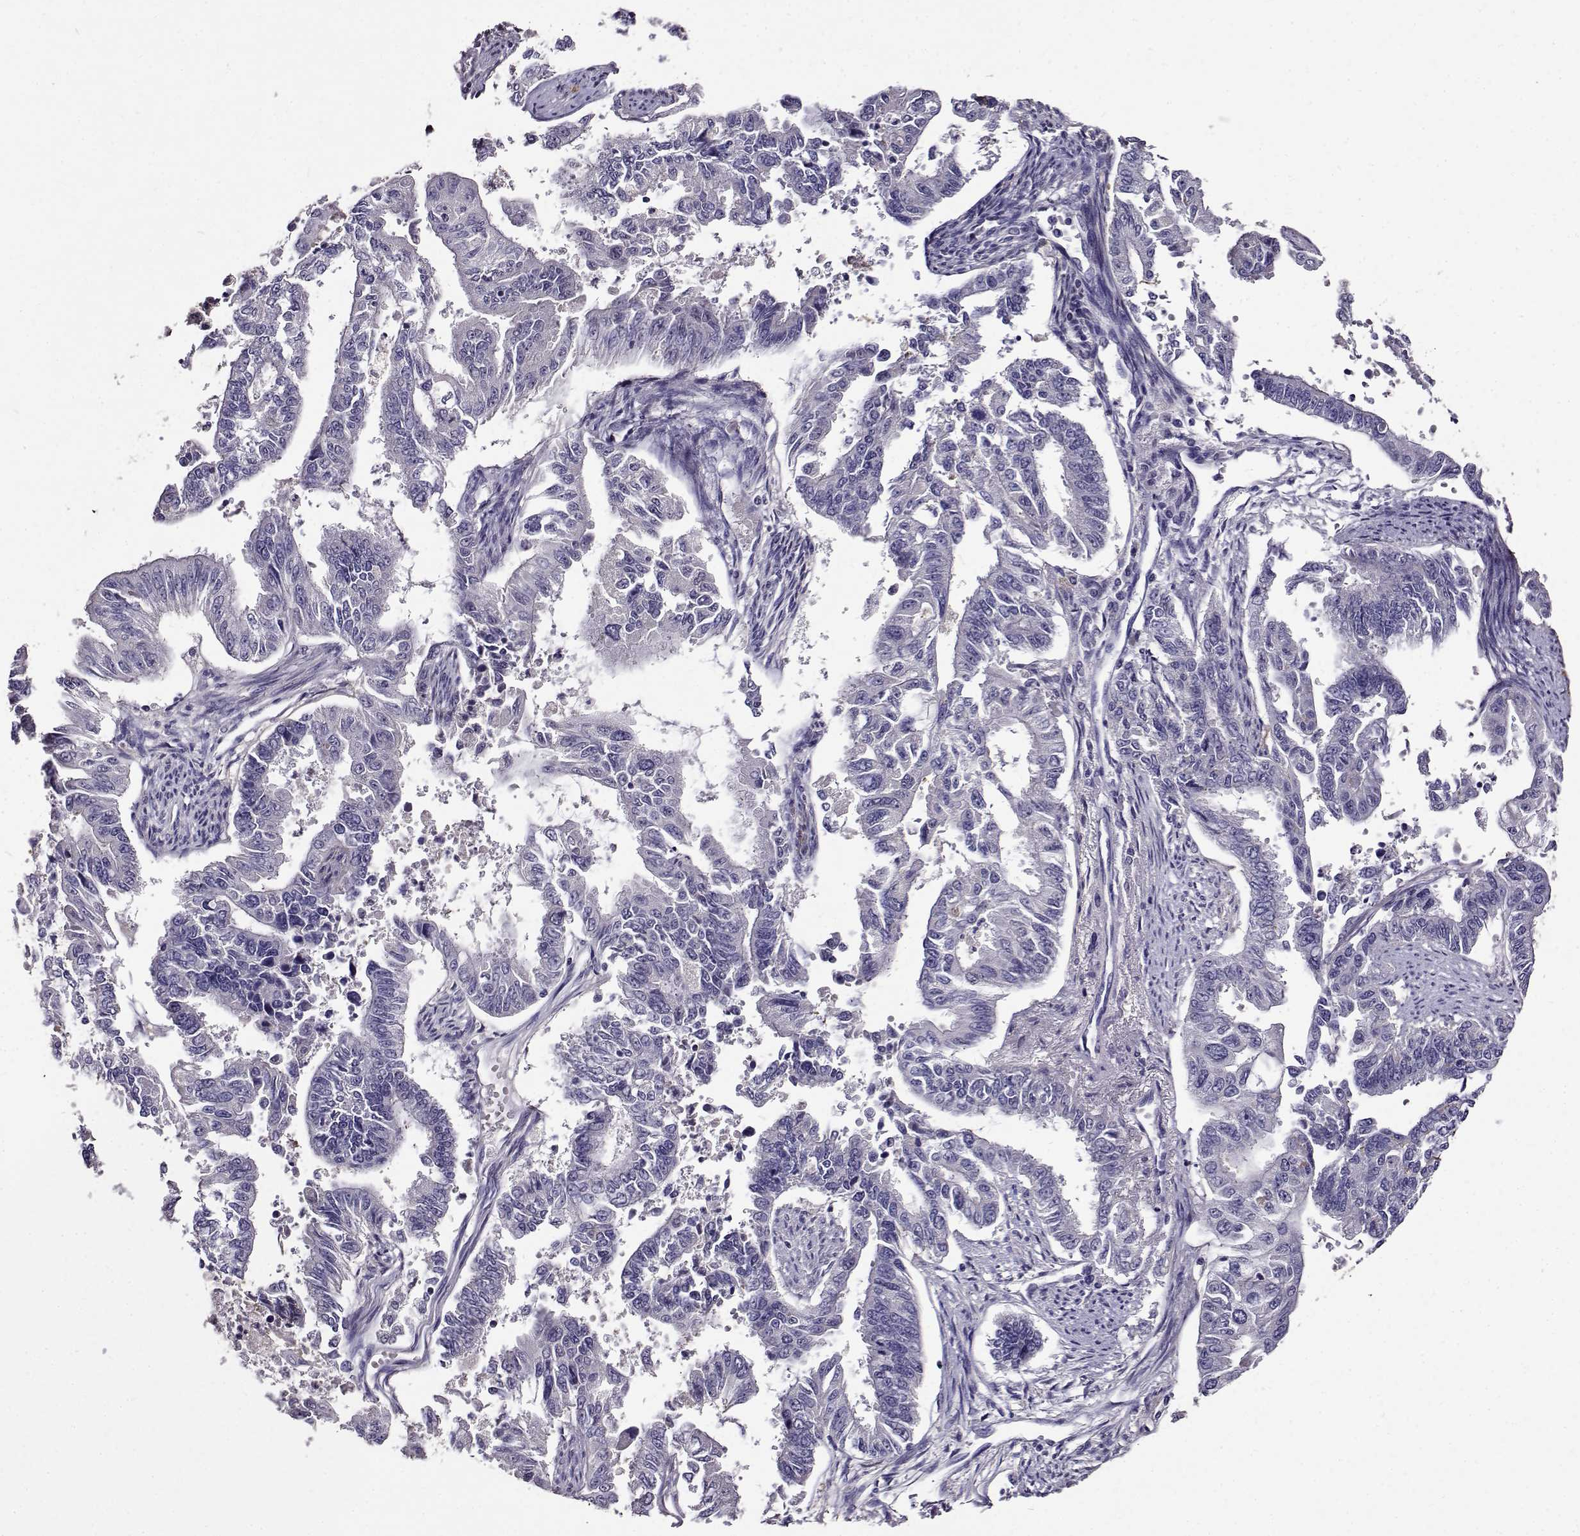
{"staining": {"intensity": "negative", "quantity": "none", "location": "none"}, "tissue": "endometrial cancer", "cell_type": "Tumor cells", "image_type": "cancer", "snomed": [{"axis": "morphology", "description": "Adenocarcinoma, NOS"}, {"axis": "topography", "description": "Uterus"}], "caption": "This micrograph is of endometrial cancer stained with IHC to label a protein in brown with the nuclei are counter-stained blue. There is no expression in tumor cells.", "gene": "PAEP", "patient": {"sex": "female", "age": 59}}